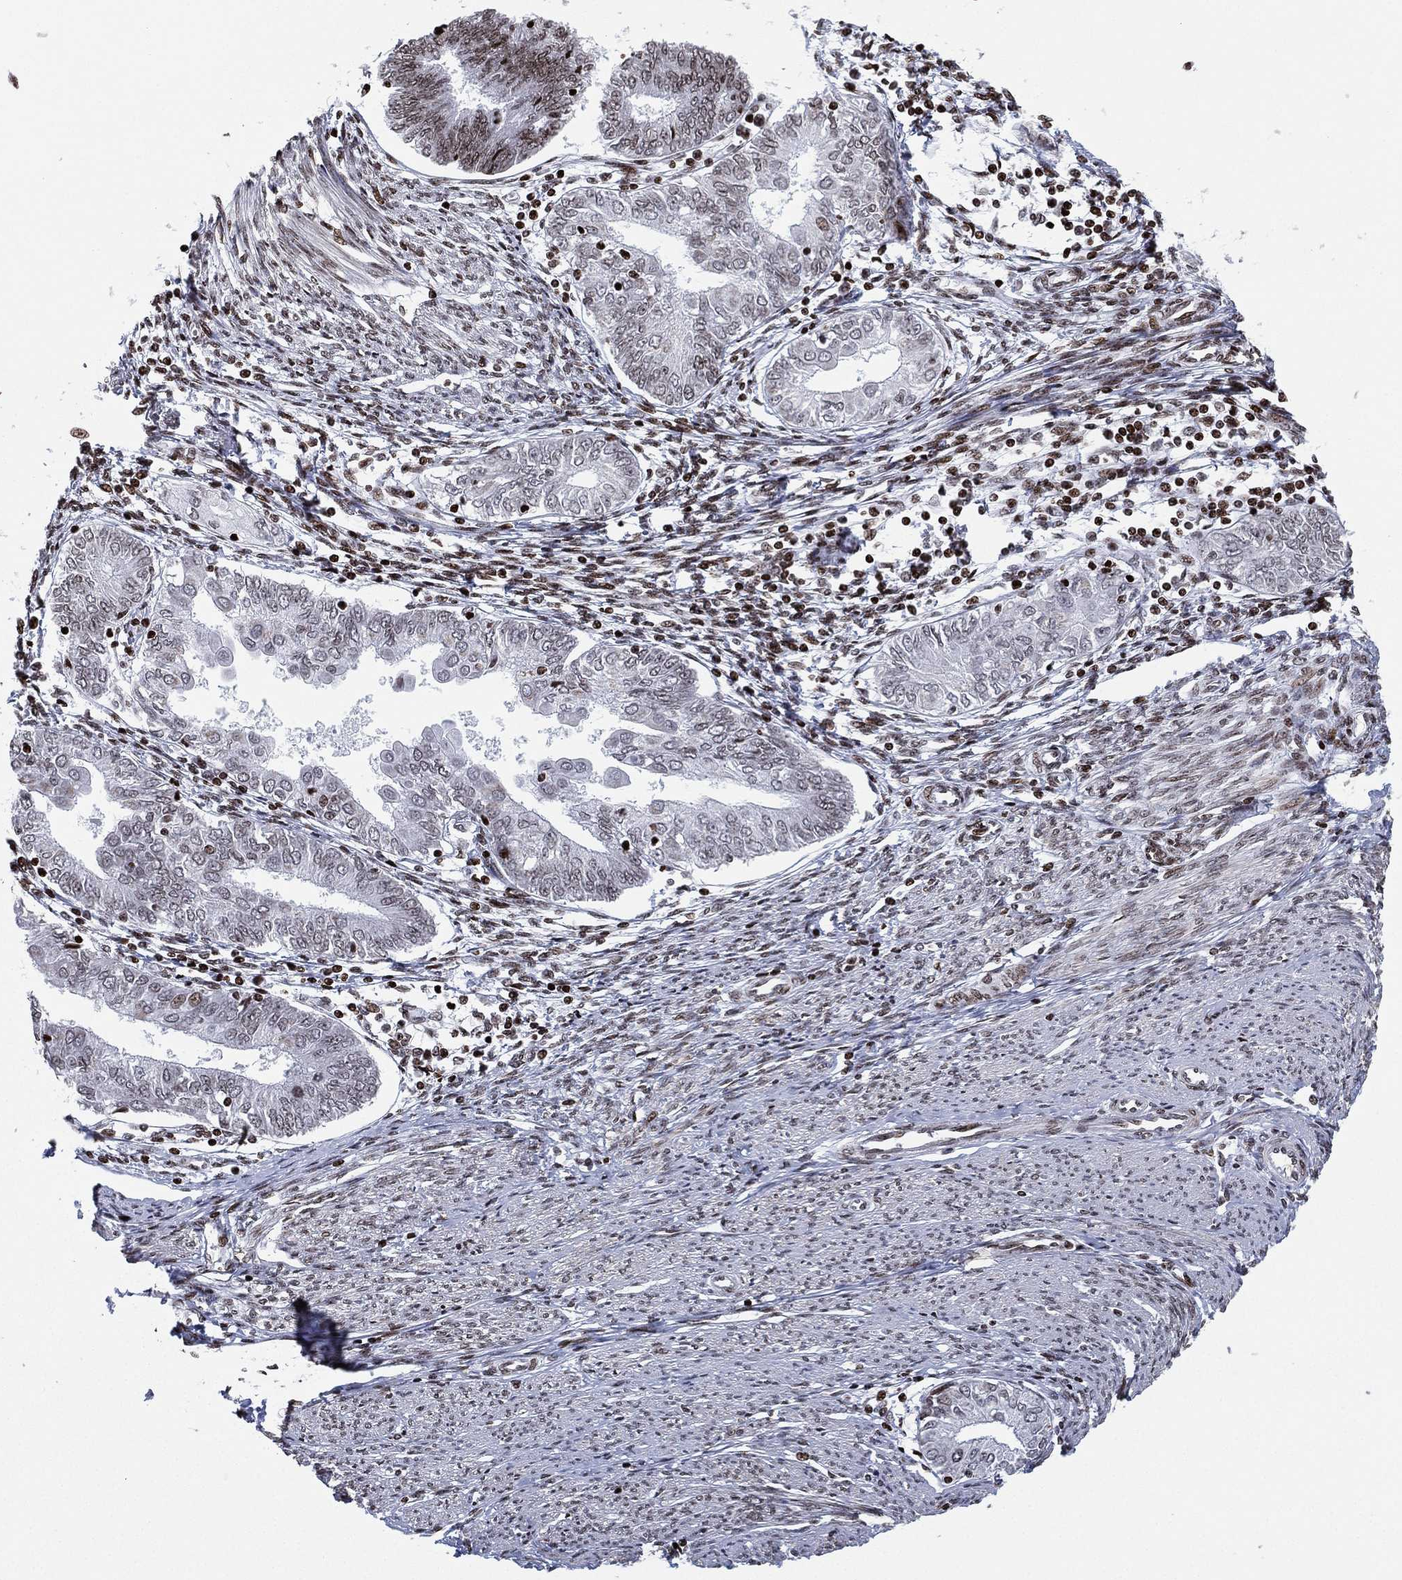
{"staining": {"intensity": "weak", "quantity": "<25%", "location": "nuclear"}, "tissue": "endometrial cancer", "cell_type": "Tumor cells", "image_type": "cancer", "snomed": [{"axis": "morphology", "description": "Adenocarcinoma, NOS"}, {"axis": "topography", "description": "Endometrium"}], "caption": "The image shows no staining of tumor cells in endometrial cancer.", "gene": "MFSD14A", "patient": {"sex": "female", "age": 68}}